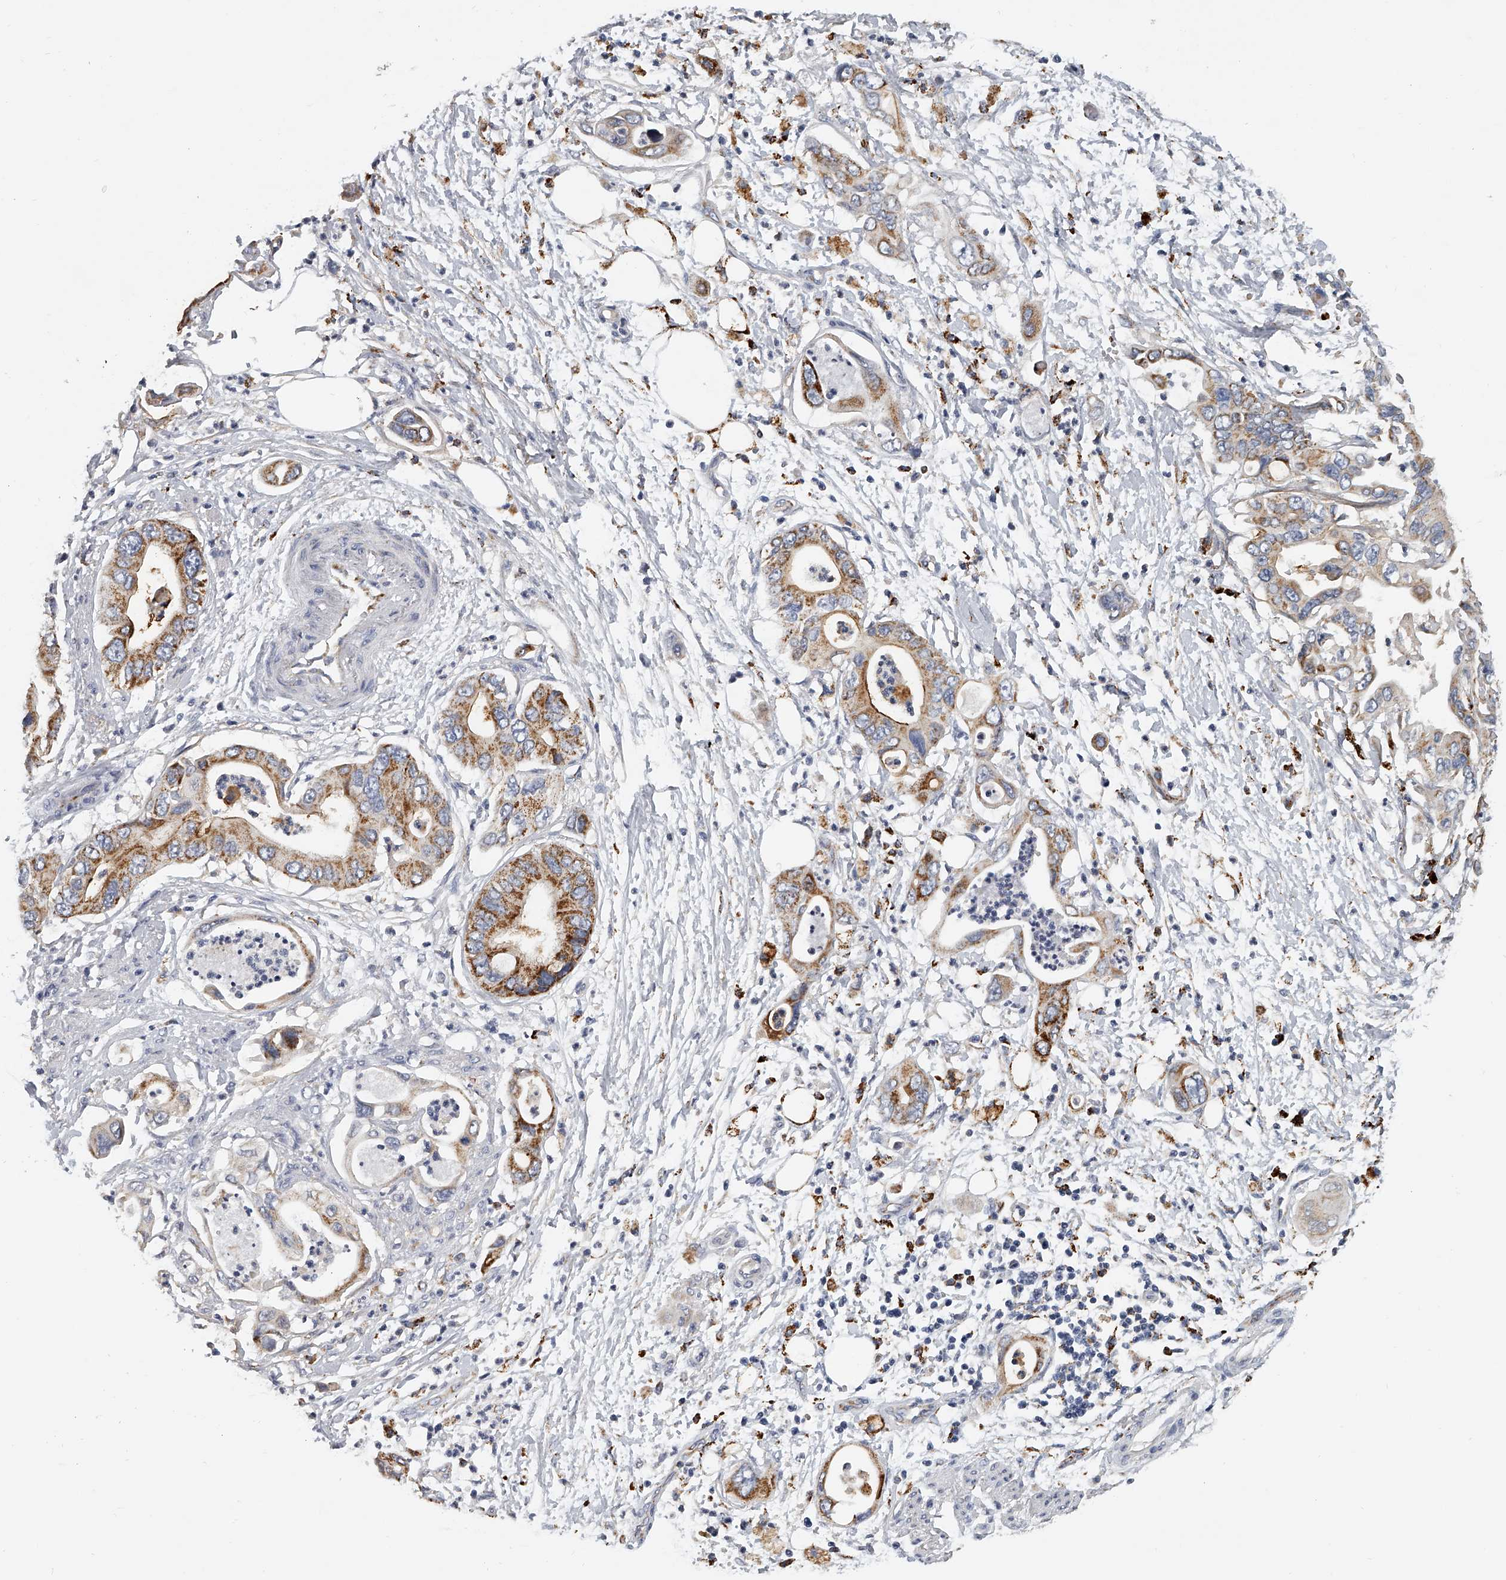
{"staining": {"intensity": "moderate", "quantity": ">75%", "location": "cytoplasmic/membranous"}, "tissue": "pancreatic cancer", "cell_type": "Tumor cells", "image_type": "cancer", "snomed": [{"axis": "morphology", "description": "Adenocarcinoma, NOS"}, {"axis": "topography", "description": "Pancreas"}], "caption": "Tumor cells exhibit medium levels of moderate cytoplasmic/membranous staining in about >75% of cells in pancreatic adenocarcinoma.", "gene": "KLHL7", "patient": {"sex": "male", "age": 66}}